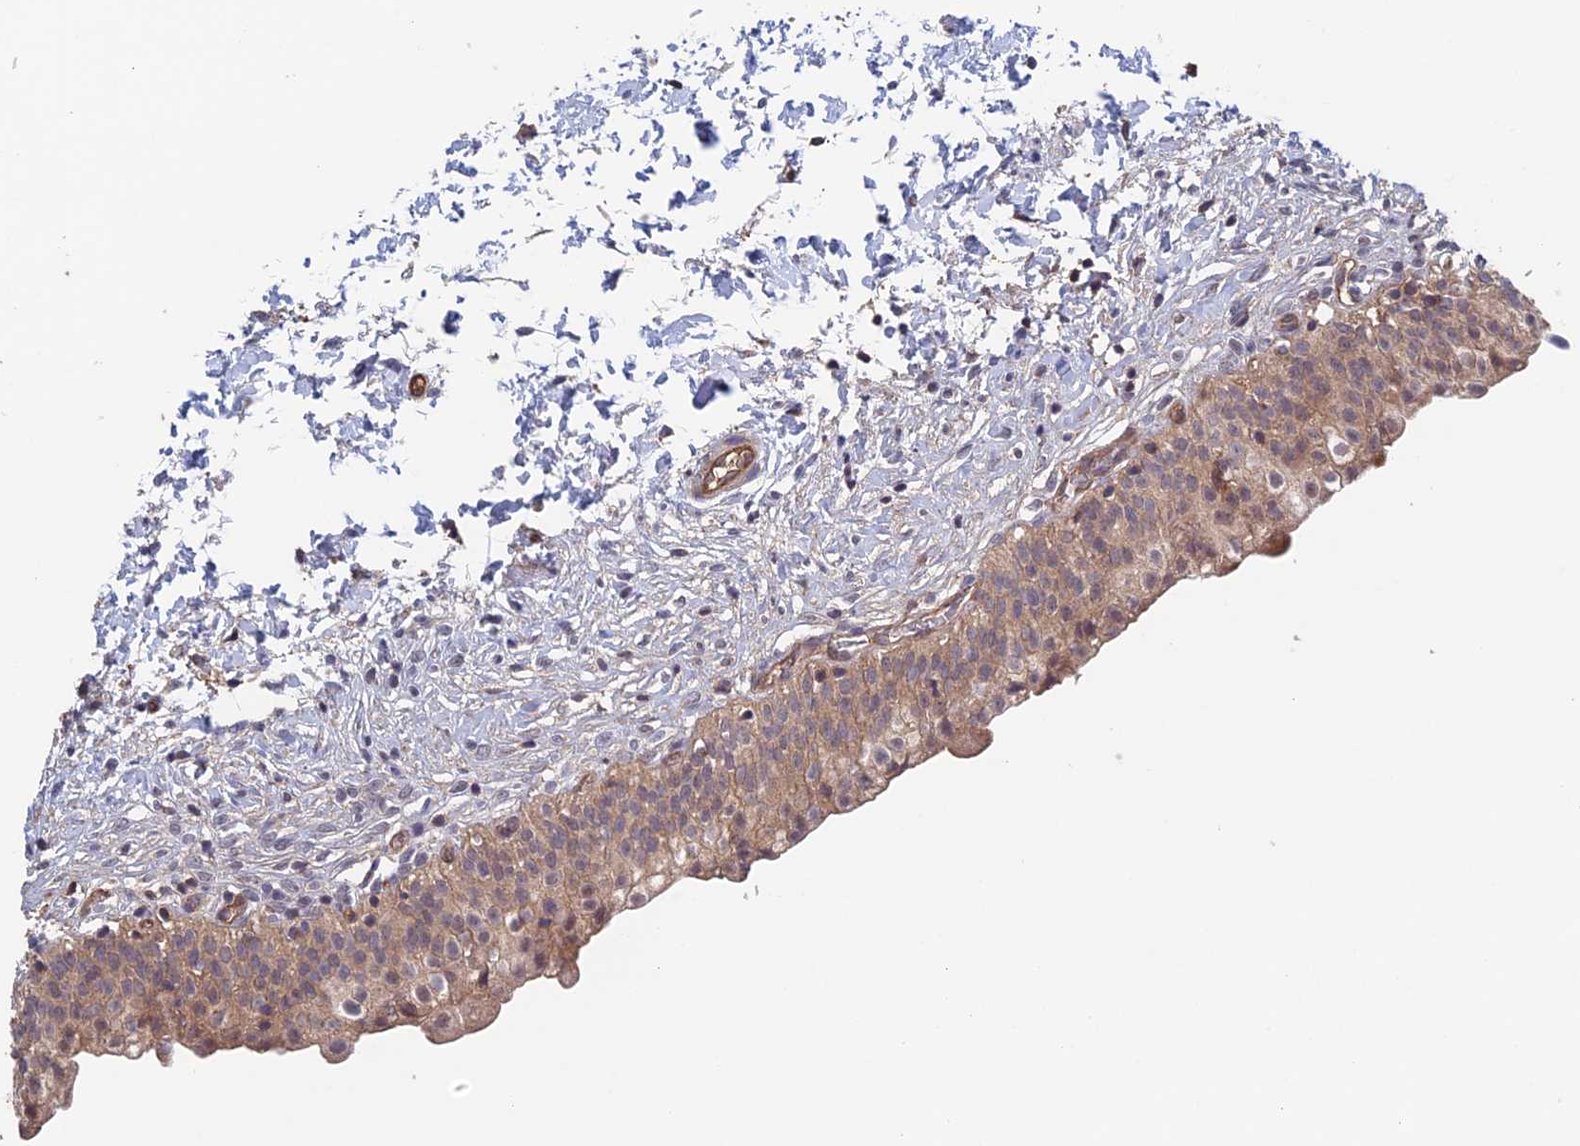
{"staining": {"intensity": "weak", "quantity": ">75%", "location": "cytoplasmic/membranous"}, "tissue": "urinary bladder", "cell_type": "Urothelial cells", "image_type": "normal", "snomed": [{"axis": "morphology", "description": "Normal tissue, NOS"}, {"axis": "topography", "description": "Urinary bladder"}], "caption": "Immunohistochemistry (IHC) photomicrograph of benign urinary bladder stained for a protein (brown), which reveals low levels of weak cytoplasmic/membranous expression in about >75% of urothelial cells.", "gene": "NUDT16L1", "patient": {"sex": "male", "age": 55}}